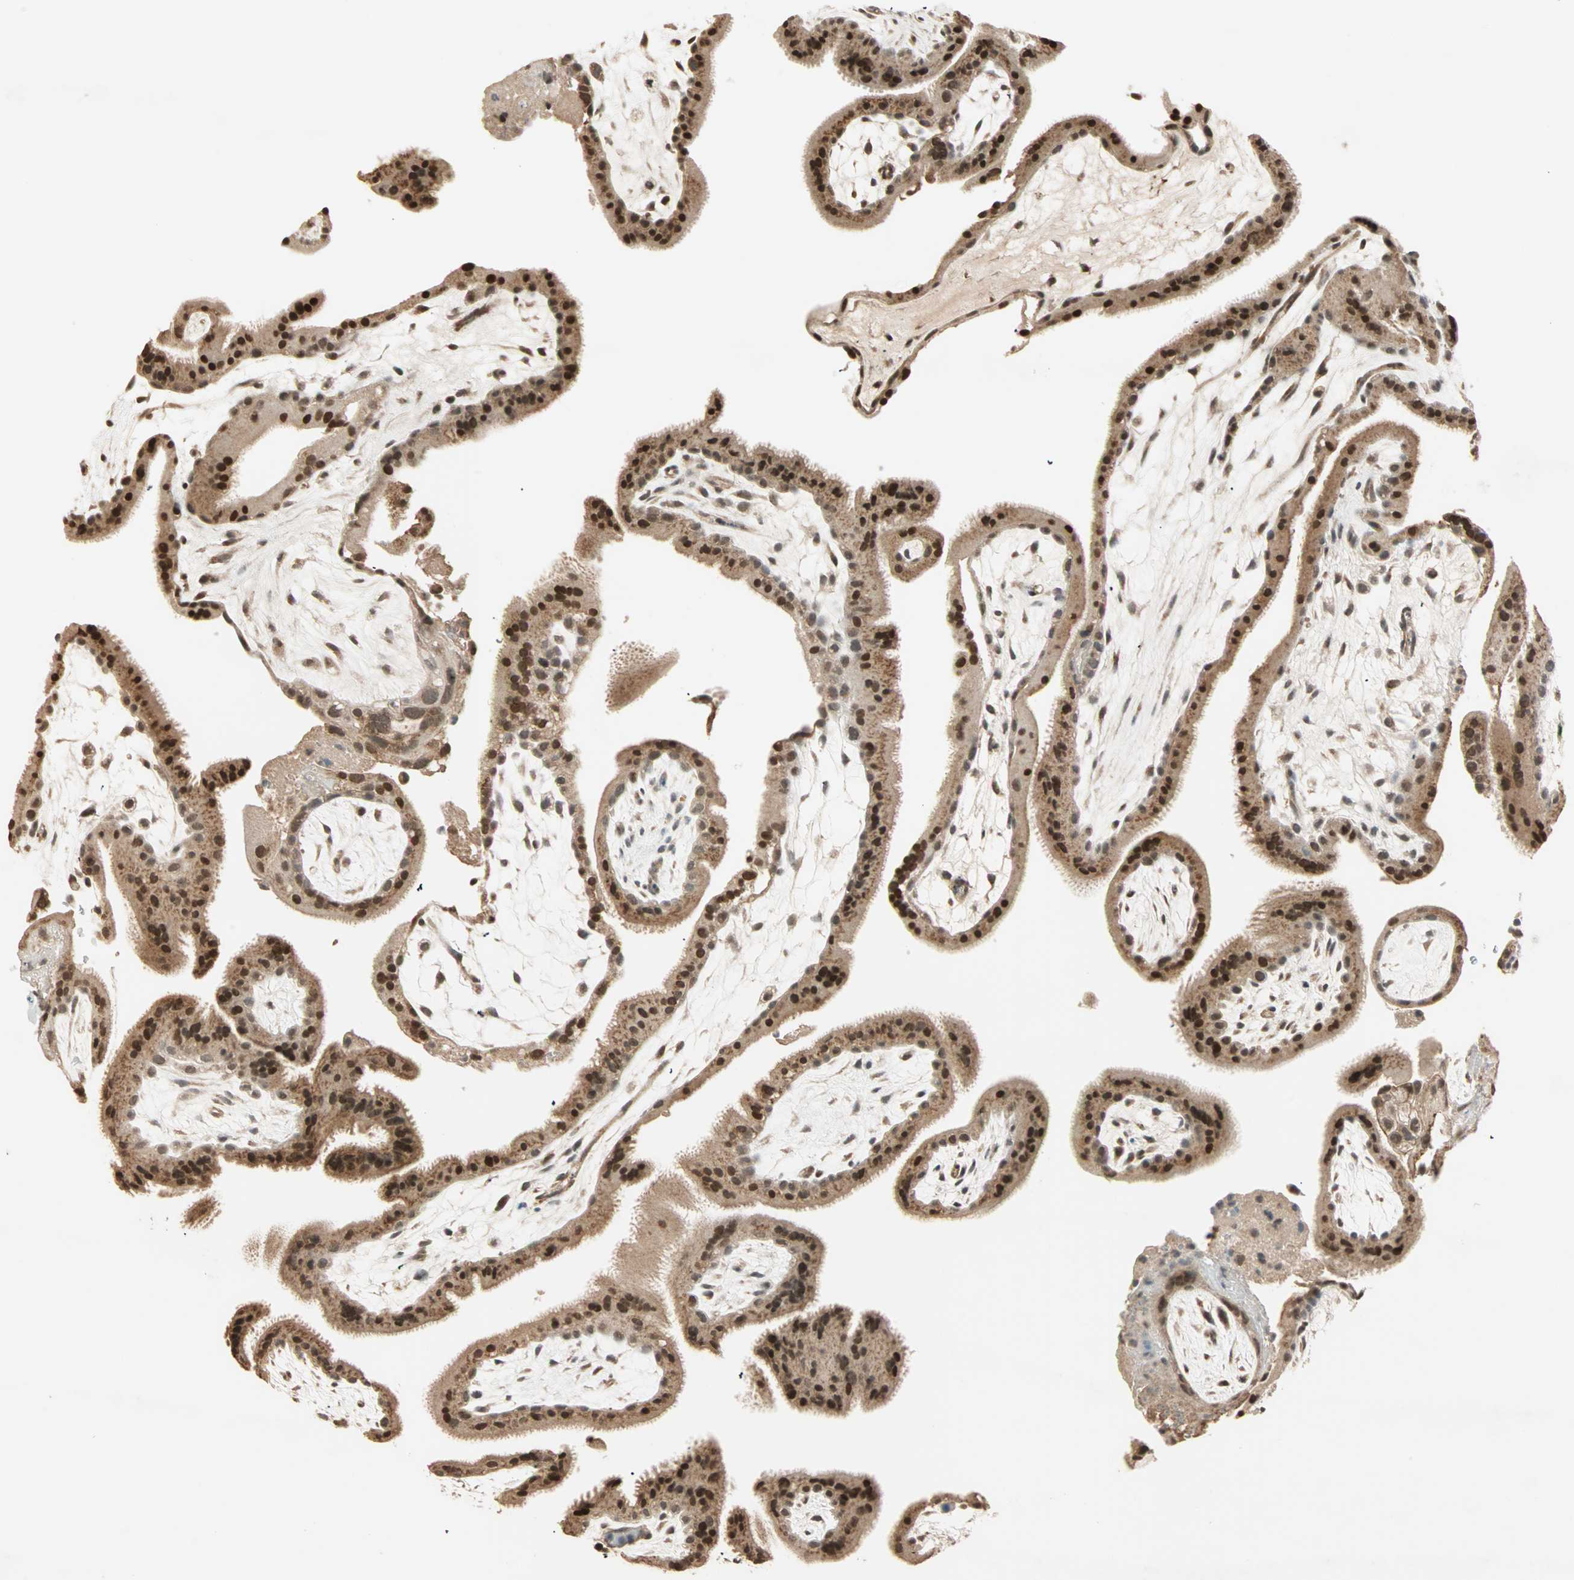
{"staining": {"intensity": "moderate", "quantity": "25%-75%", "location": "cytoplasmic/membranous"}, "tissue": "placenta", "cell_type": "Decidual cells", "image_type": "normal", "snomed": [{"axis": "morphology", "description": "Normal tissue, NOS"}, {"axis": "topography", "description": "Placenta"}], "caption": "A high-resolution photomicrograph shows immunohistochemistry (IHC) staining of benign placenta, which displays moderate cytoplasmic/membranous positivity in approximately 25%-75% of decidual cells. (IHC, brightfield microscopy, high magnification).", "gene": "PRDM2", "patient": {"sex": "female", "age": 19}}